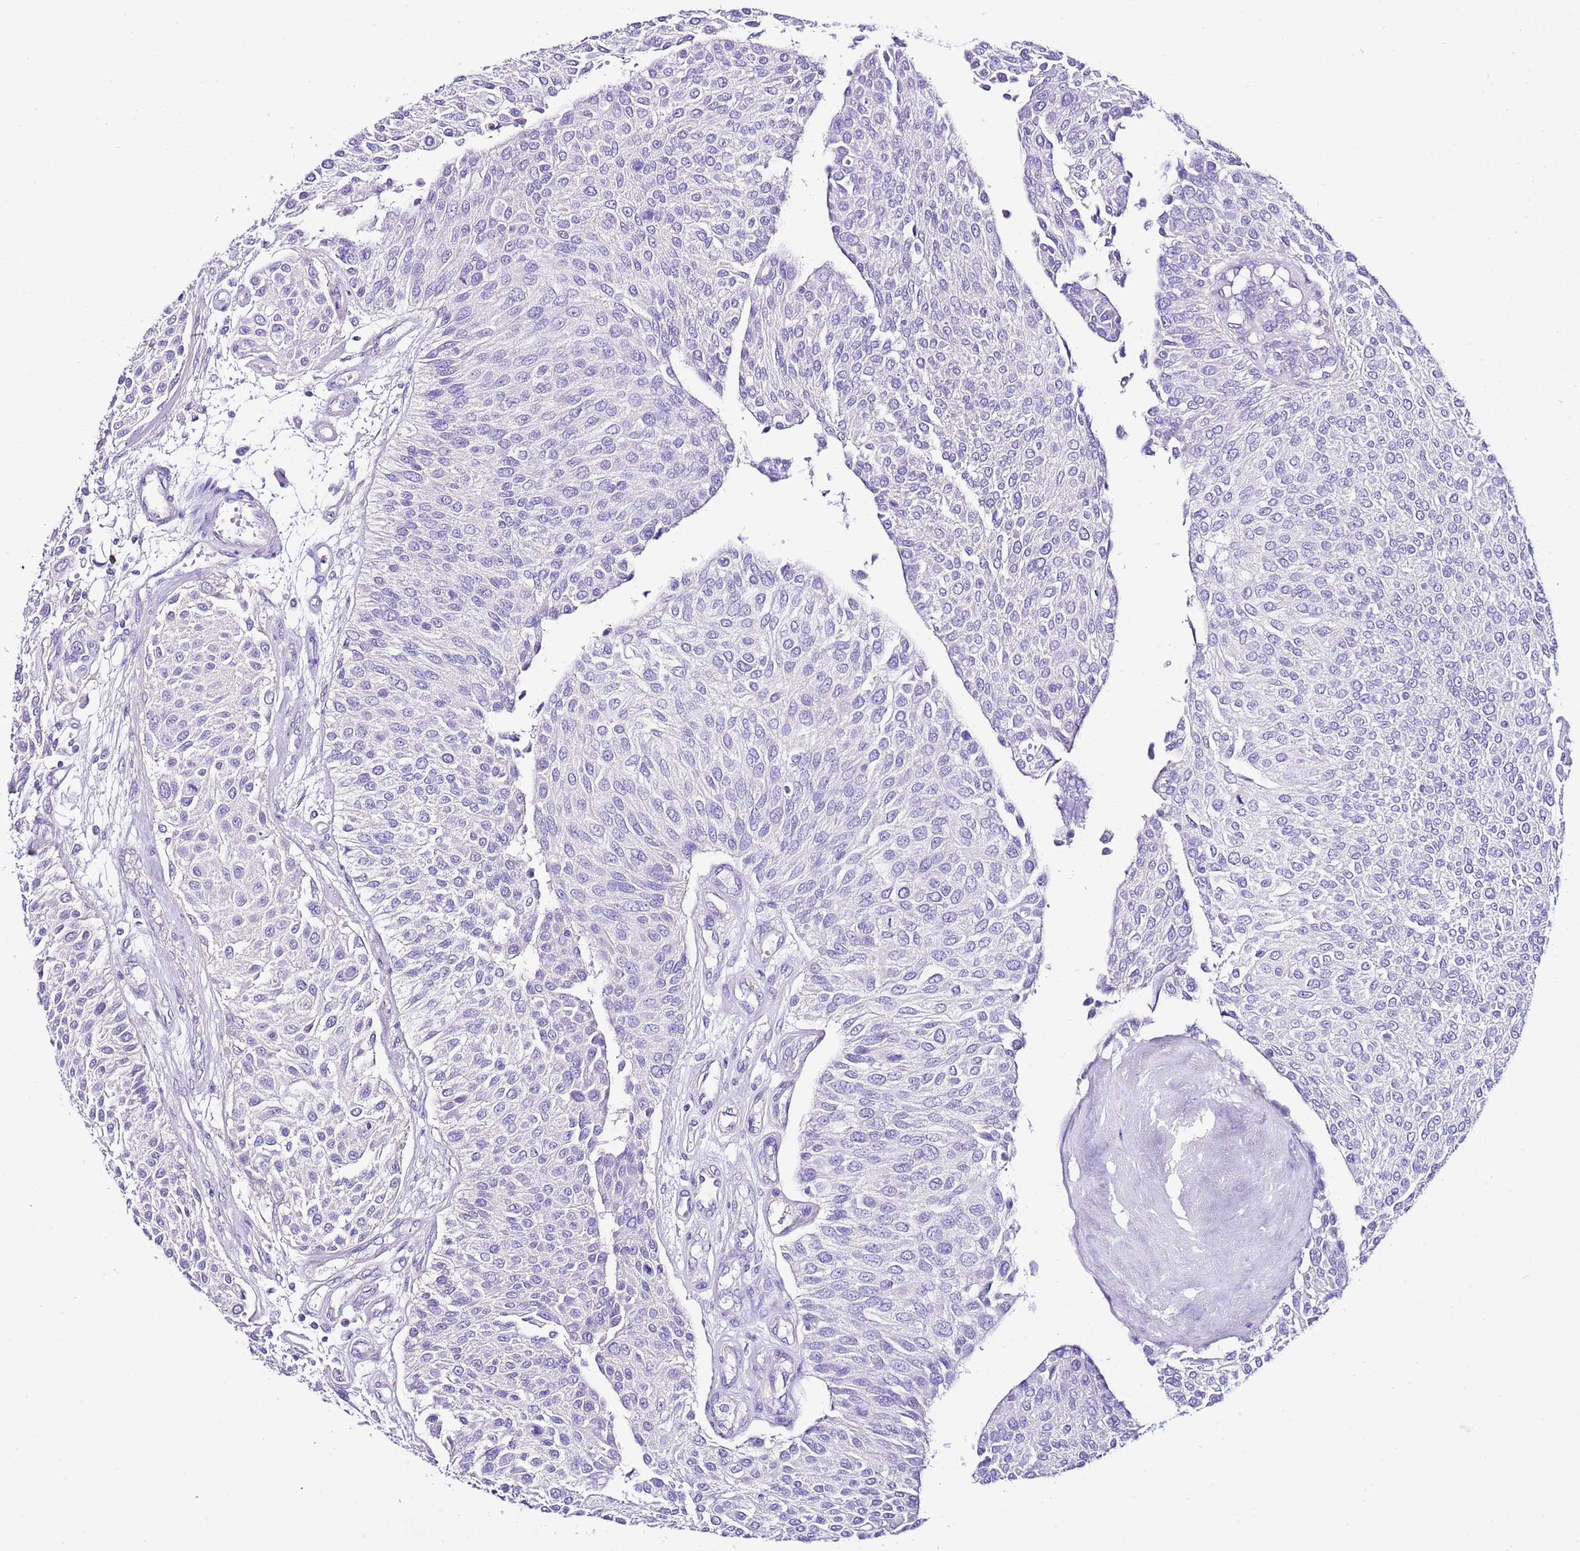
{"staining": {"intensity": "negative", "quantity": "none", "location": "none"}, "tissue": "urothelial cancer", "cell_type": "Tumor cells", "image_type": "cancer", "snomed": [{"axis": "morphology", "description": "Urothelial carcinoma, NOS"}, {"axis": "topography", "description": "Urinary bladder"}], "caption": "Immunohistochemistry photomicrograph of human transitional cell carcinoma stained for a protein (brown), which displays no positivity in tumor cells.", "gene": "BHLHA15", "patient": {"sex": "male", "age": 55}}